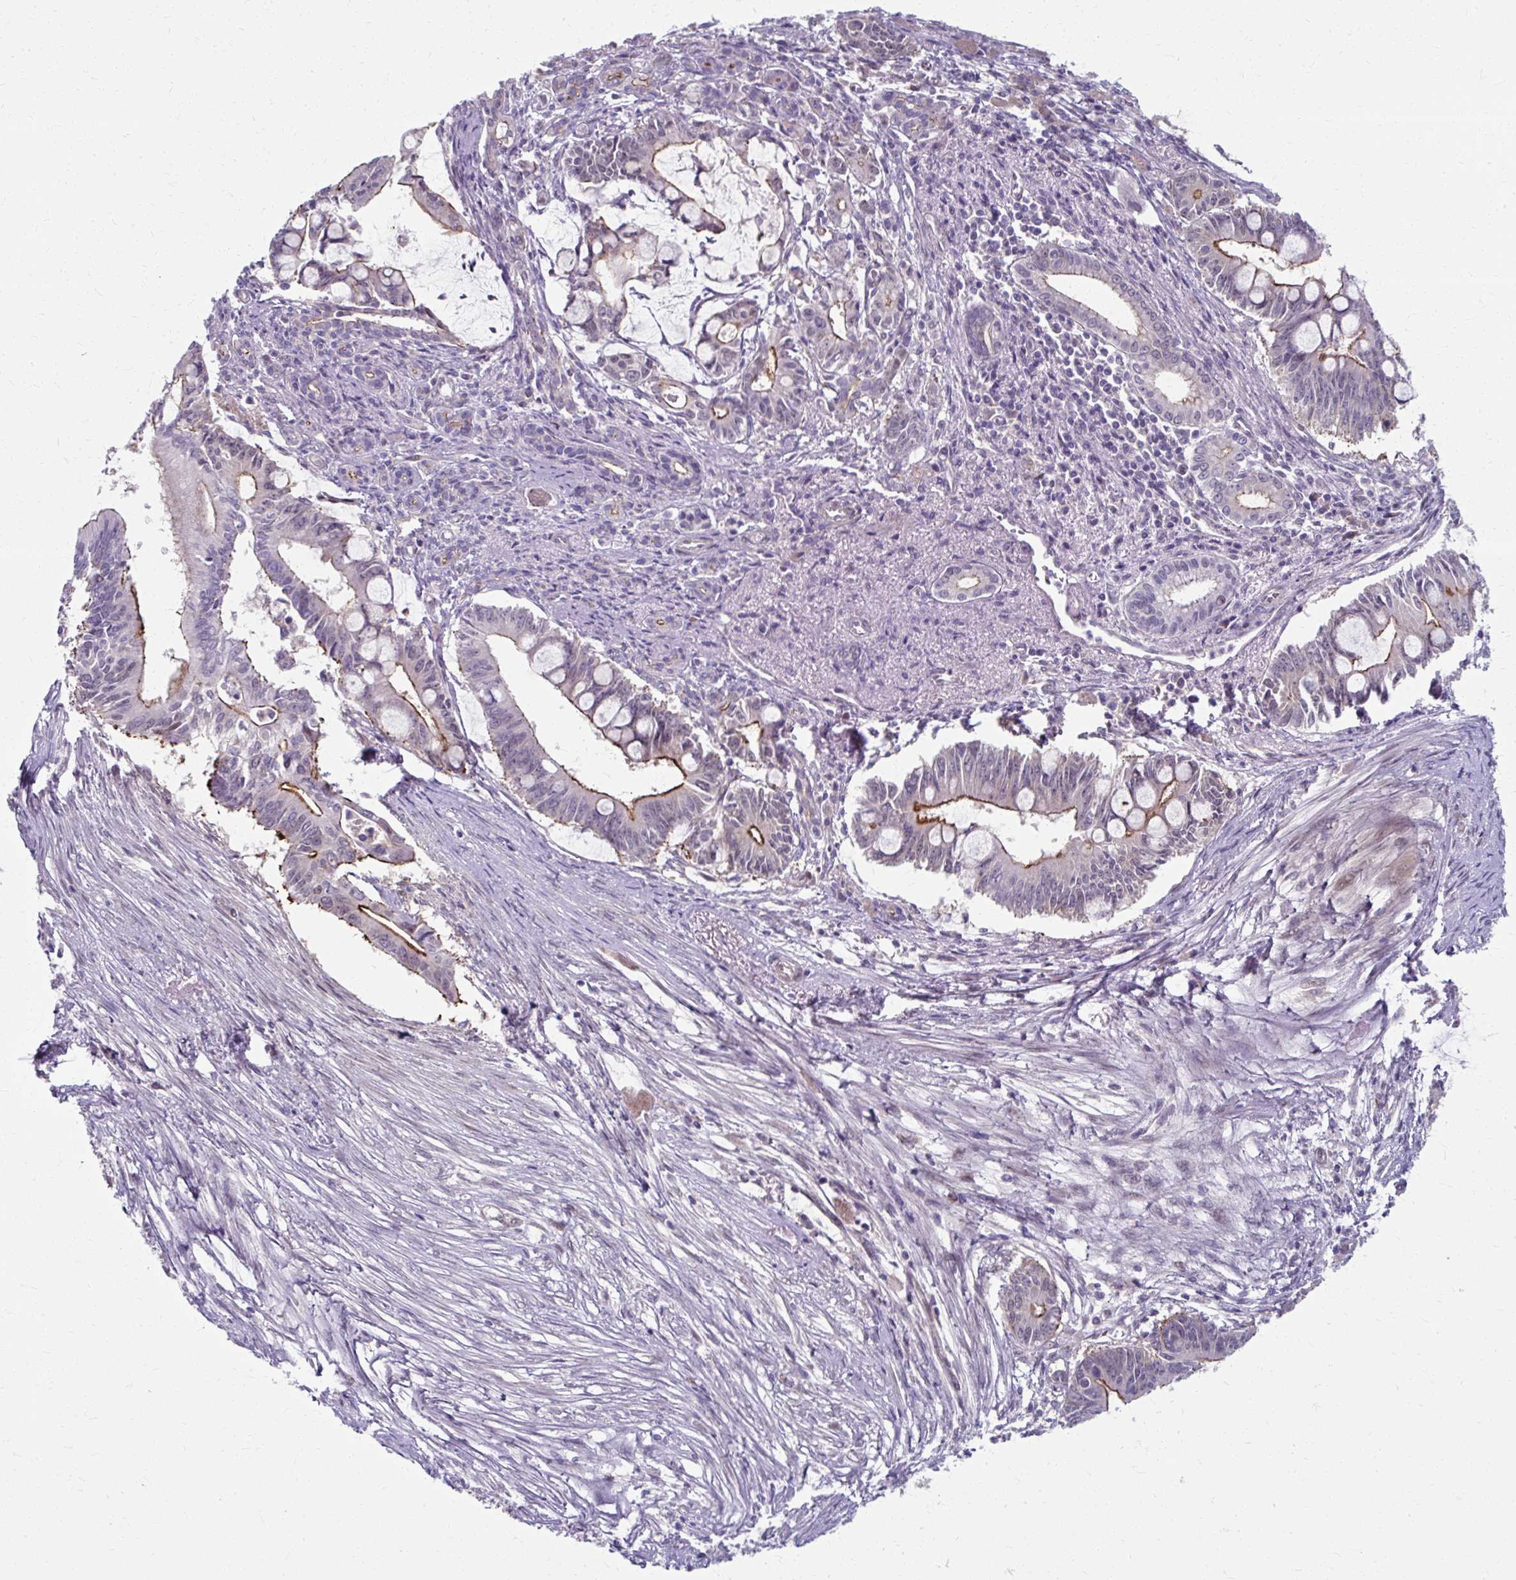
{"staining": {"intensity": "moderate", "quantity": "<25%", "location": "cytoplasmic/membranous"}, "tissue": "pancreatic cancer", "cell_type": "Tumor cells", "image_type": "cancer", "snomed": [{"axis": "morphology", "description": "Adenocarcinoma, NOS"}, {"axis": "topography", "description": "Pancreas"}], "caption": "Moderate cytoplasmic/membranous staining for a protein is appreciated in approximately <25% of tumor cells of adenocarcinoma (pancreatic) using immunohistochemistry (IHC).", "gene": "ZNF555", "patient": {"sex": "male", "age": 68}}